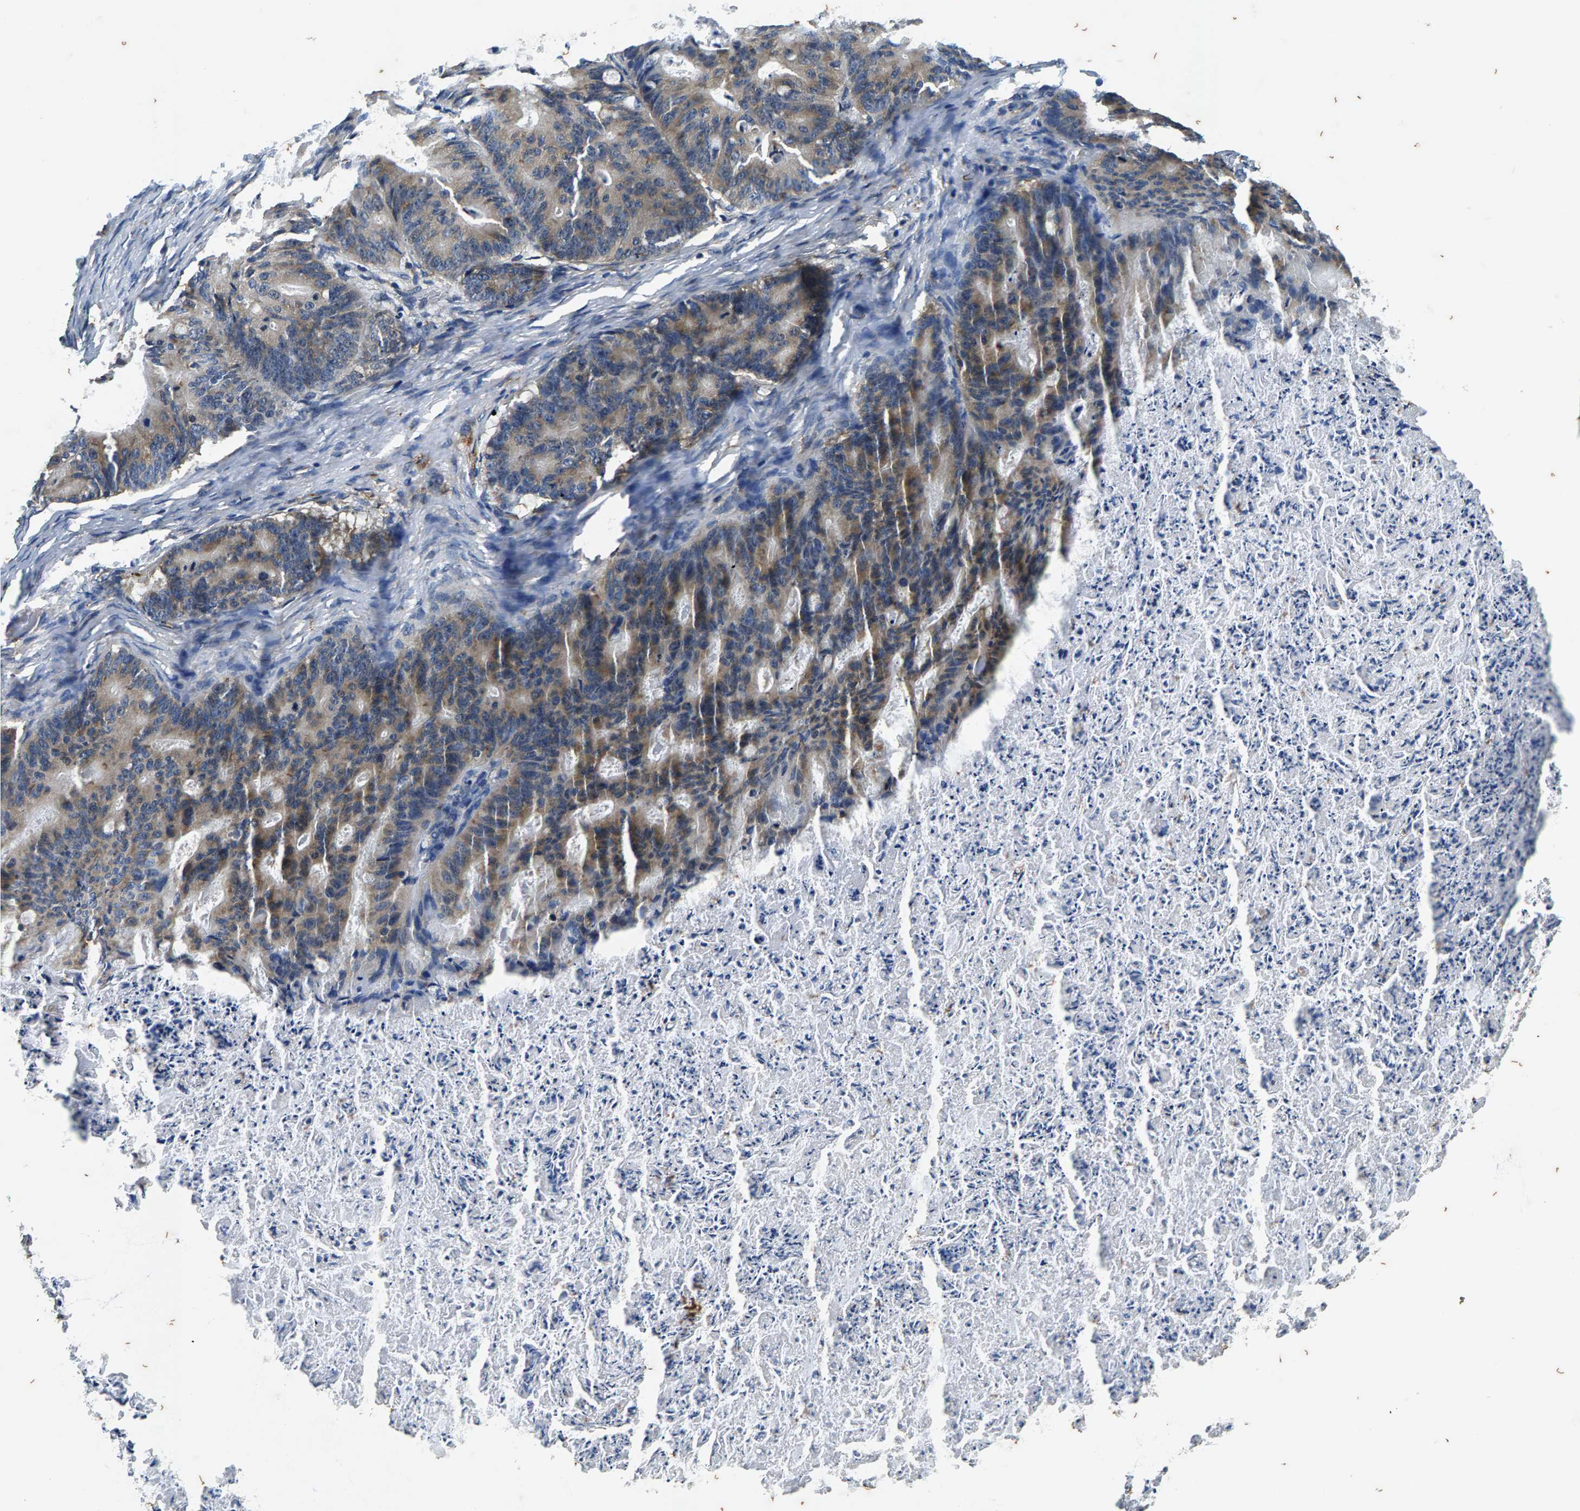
{"staining": {"intensity": "weak", "quantity": ">75%", "location": "cytoplasmic/membranous"}, "tissue": "ovarian cancer", "cell_type": "Tumor cells", "image_type": "cancer", "snomed": [{"axis": "morphology", "description": "Cystadenocarcinoma, mucinous, NOS"}, {"axis": "topography", "description": "Ovary"}], "caption": "Protein expression by immunohistochemistry (IHC) exhibits weak cytoplasmic/membranous expression in approximately >75% of tumor cells in ovarian cancer. Using DAB (brown) and hematoxylin (blue) stains, captured at high magnification using brightfield microscopy.", "gene": "PI4KB", "patient": {"sex": "female", "age": 36}}